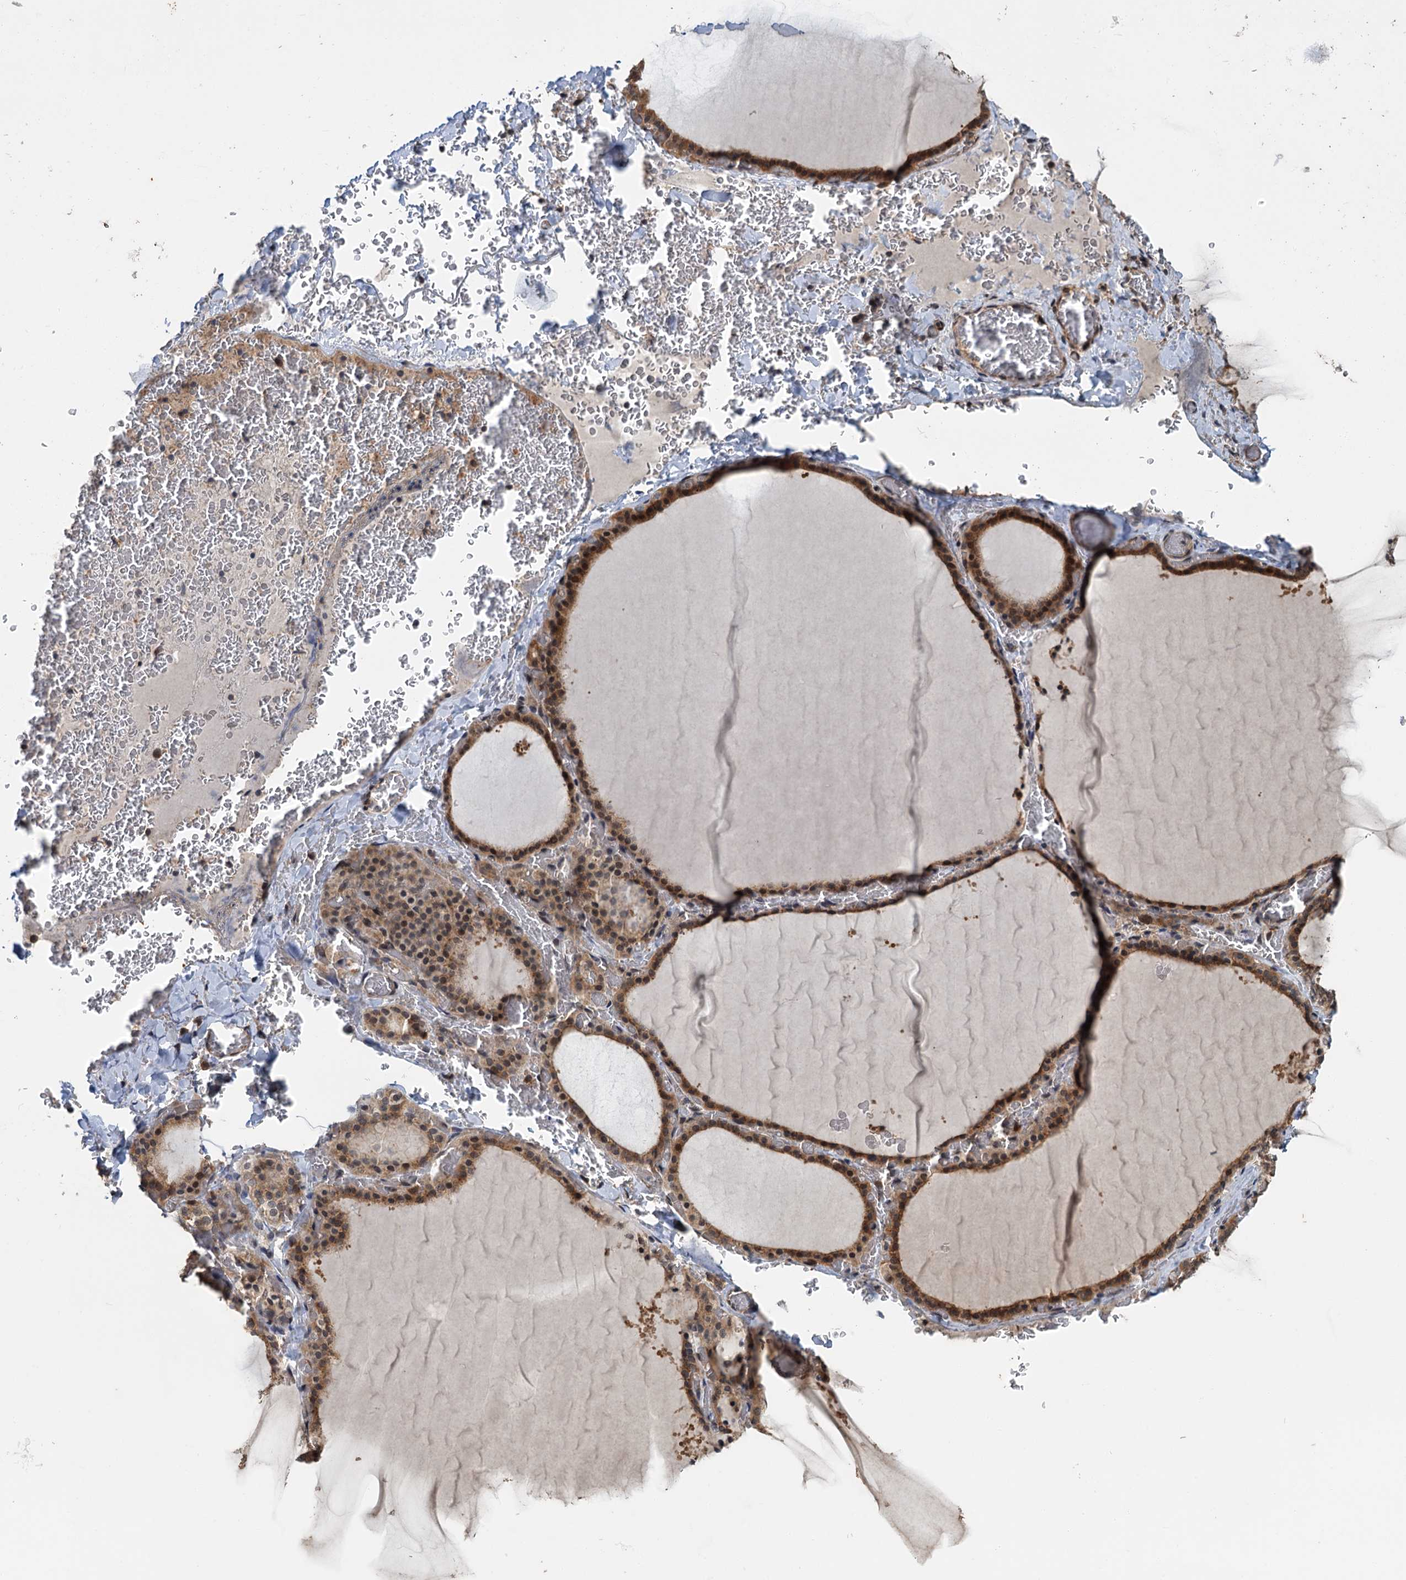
{"staining": {"intensity": "moderate", "quantity": ">75%", "location": "cytoplasmic/membranous"}, "tissue": "thyroid gland", "cell_type": "Glandular cells", "image_type": "normal", "snomed": [{"axis": "morphology", "description": "Normal tissue, NOS"}, {"axis": "topography", "description": "Thyroid gland"}], "caption": "Immunohistochemical staining of normal human thyroid gland shows >75% levels of moderate cytoplasmic/membranous protein expression in about >75% of glandular cells. Immunohistochemistry (ihc) stains the protein in brown and the nuclei are stained blue.", "gene": "KANSL2", "patient": {"sex": "female", "age": 39}}